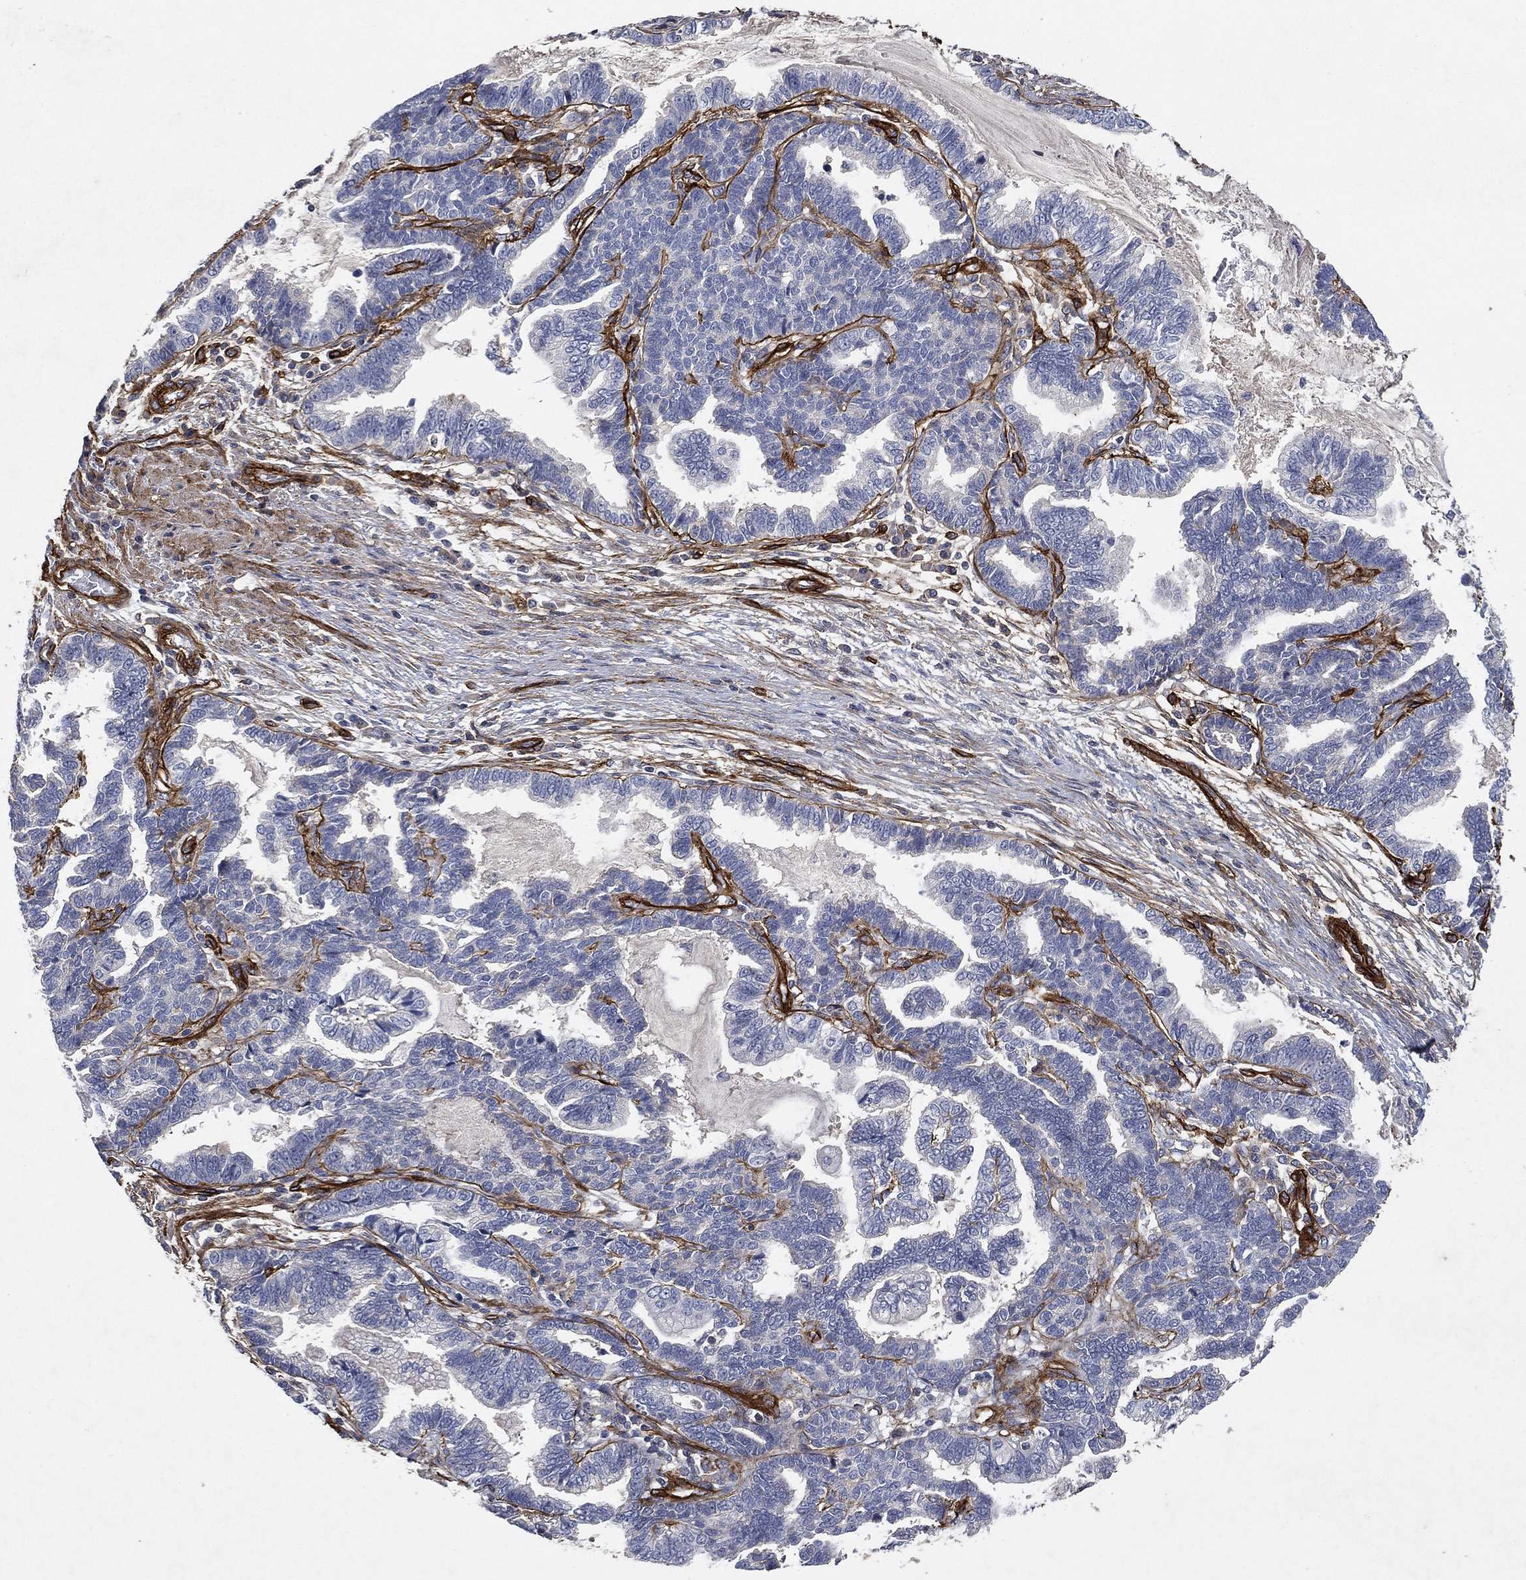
{"staining": {"intensity": "negative", "quantity": "none", "location": "none"}, "tissue": "stomach cancer", "cell_type": "Tumor cells", "image_type": "cancer", "snomed": [{"axis": "morphology", "description": "Adenocarcinoma, NOS"}, {"axis": "topography", "description": "Stomach"}], "caption": "Tumor cells show no significant staining in stomach cancer.", "gene": "COL4A2", "patient": {"sex": "male", "age": 83}}